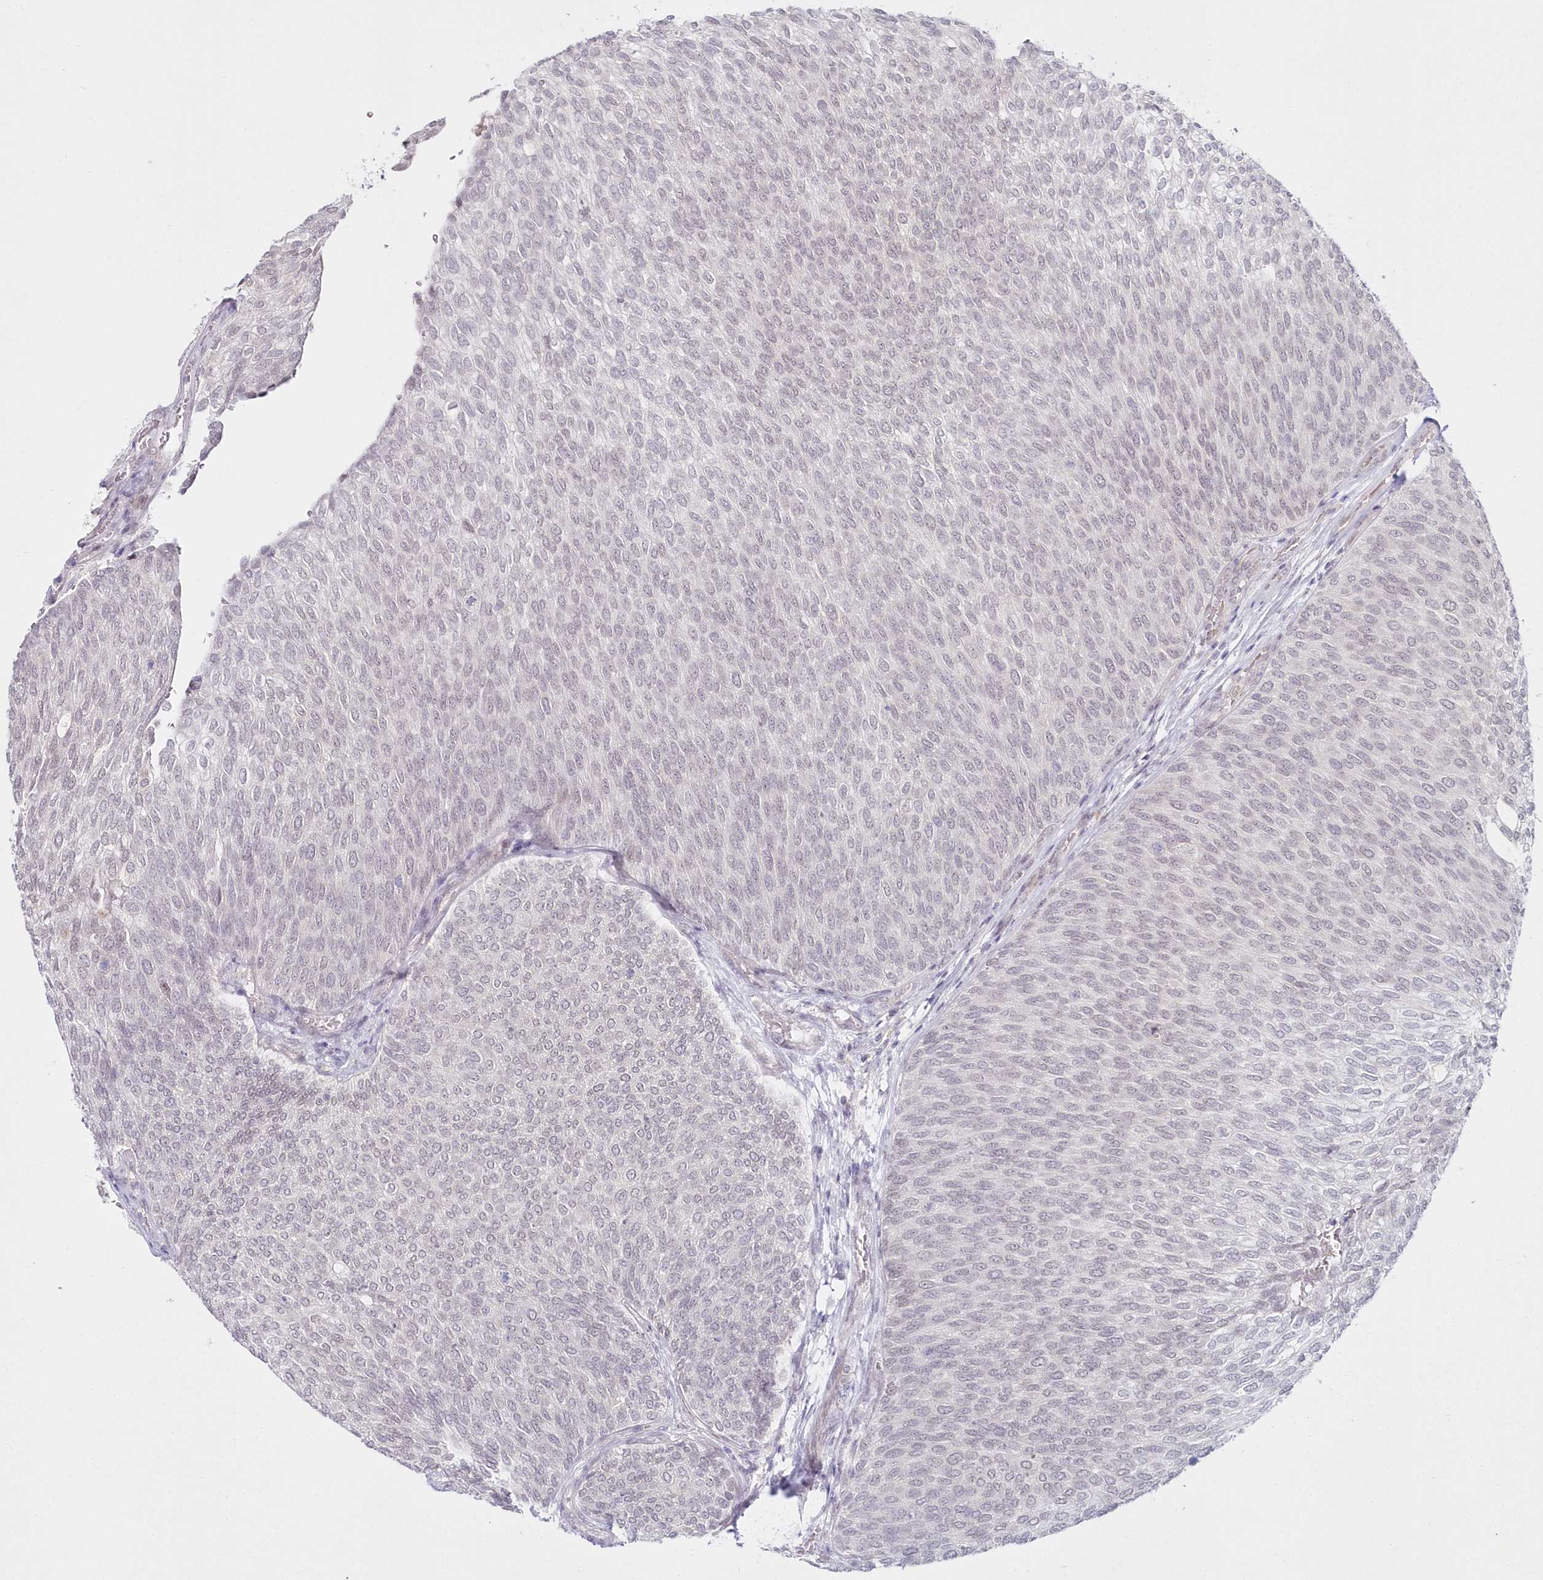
{"staining": {"intensity": "negative", "quantity": "none", "location": "none"}, "tissue": "urothelial cancer", "cell_type": "Tumor cells", "image_type": "cancer", "snomed": [{"axis": "morphology", "description": "Urothelial carcinoma, Low grade"}, {"axis": "topography", "description": "Urinary bladder"}], "caption": "Tumor cells show no significant protein expression in urothelial cancer.", "gene": "HYCC2", "patient": {"sex": "female", "age": 79}}